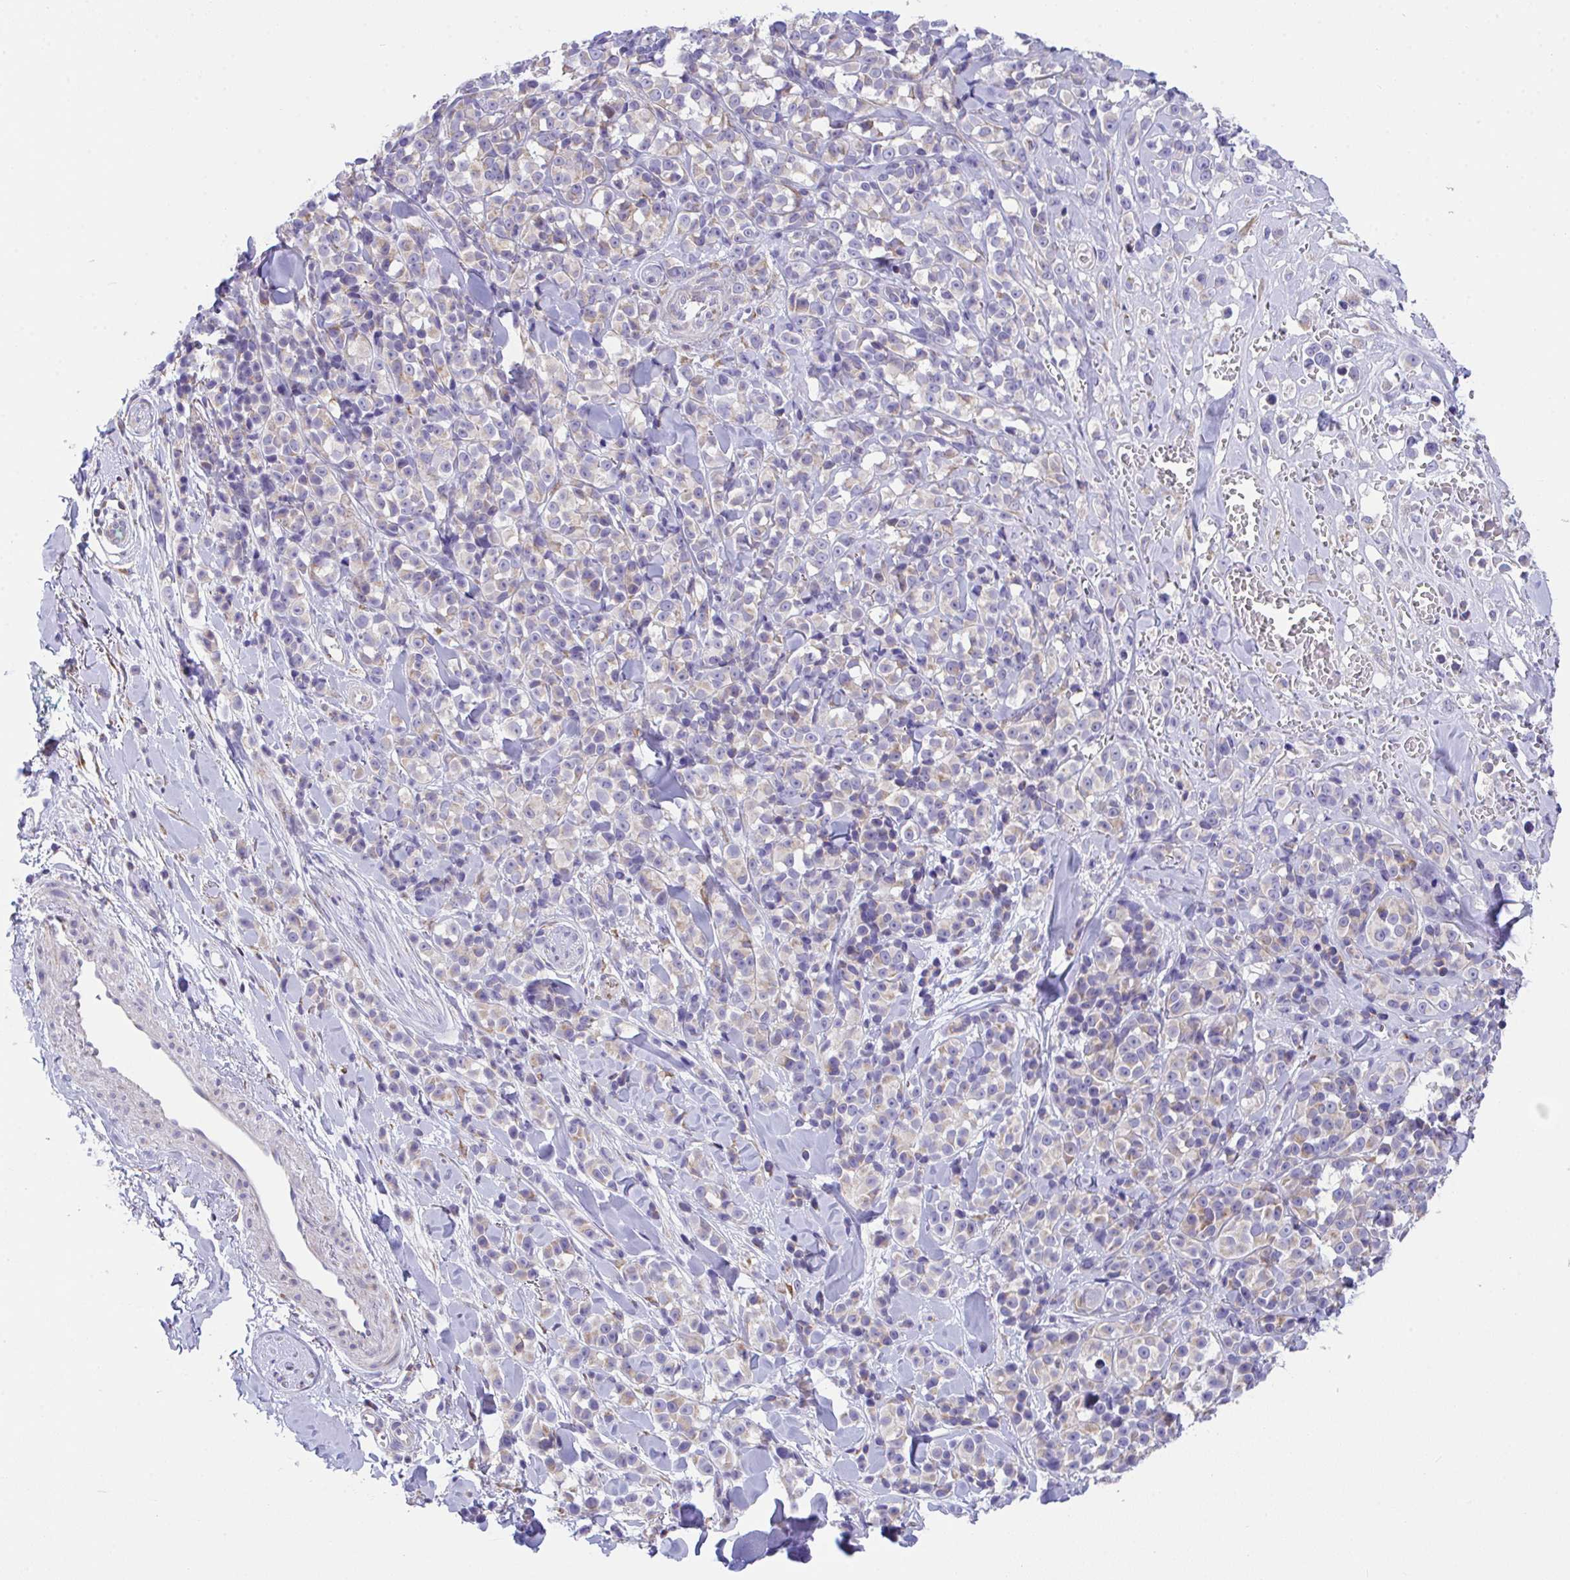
{"staining": {"intensity": "weak", "quantity": "<25%", "location": "cytoplasmic/membranous"}, "tissue": "melanoma", "cell_type": "Tumor cells", "image_type": "cancer", "snomed": [{"axis": "morphology", "description": "Malignant melanoma, NOS"}, {"axis": "topography", "description": "Skin"}], "caption": "Tumor cells are negative for protein expression in human malignant melanoma.", "gene": "MIA3", "patient": {"sex": "male", "age": 85}}